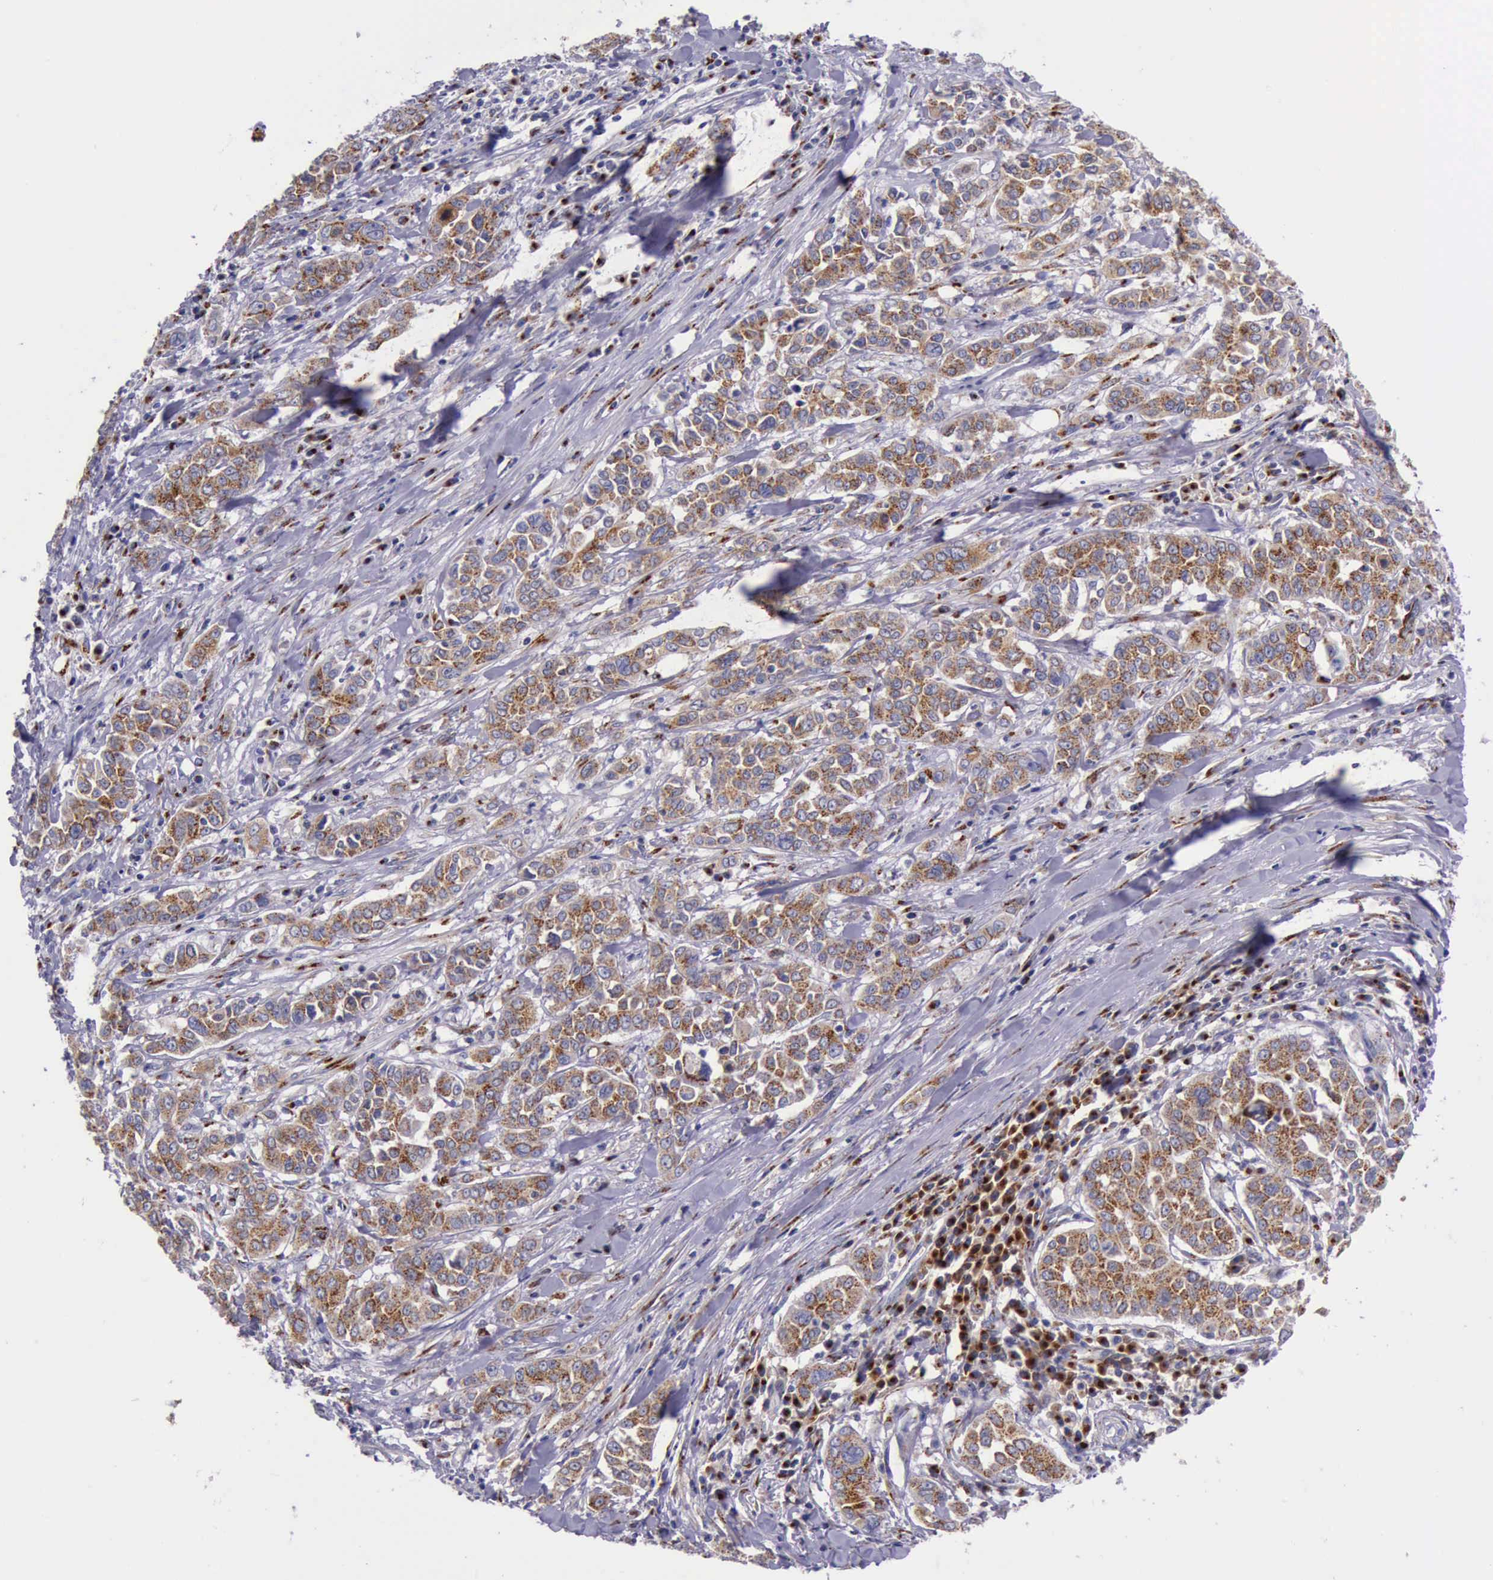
{"staining": {"intensity": "strong", "quantity": ">75%", "location": "cytoplasmic/membranous"}, "tissue": "pancreatic cancer", "cell_type": "Tumor cells", "image_type": "cancer", "snomed": [{"axis": "morphology", "description": "Adenocarcinoma, NOS"}, {"axis": "topography", "description": "Pancreas"}], "caption": "IHC photomicrograph of human pancreatic adenocarcinoma stained for a protein (brown), which exhibits high levels of strong cytoplasmic/membranous positivity in approximately >75% of tumor cells.", "gene": "GOLGA5", "patient": {"sex": "female", "age": 52}}